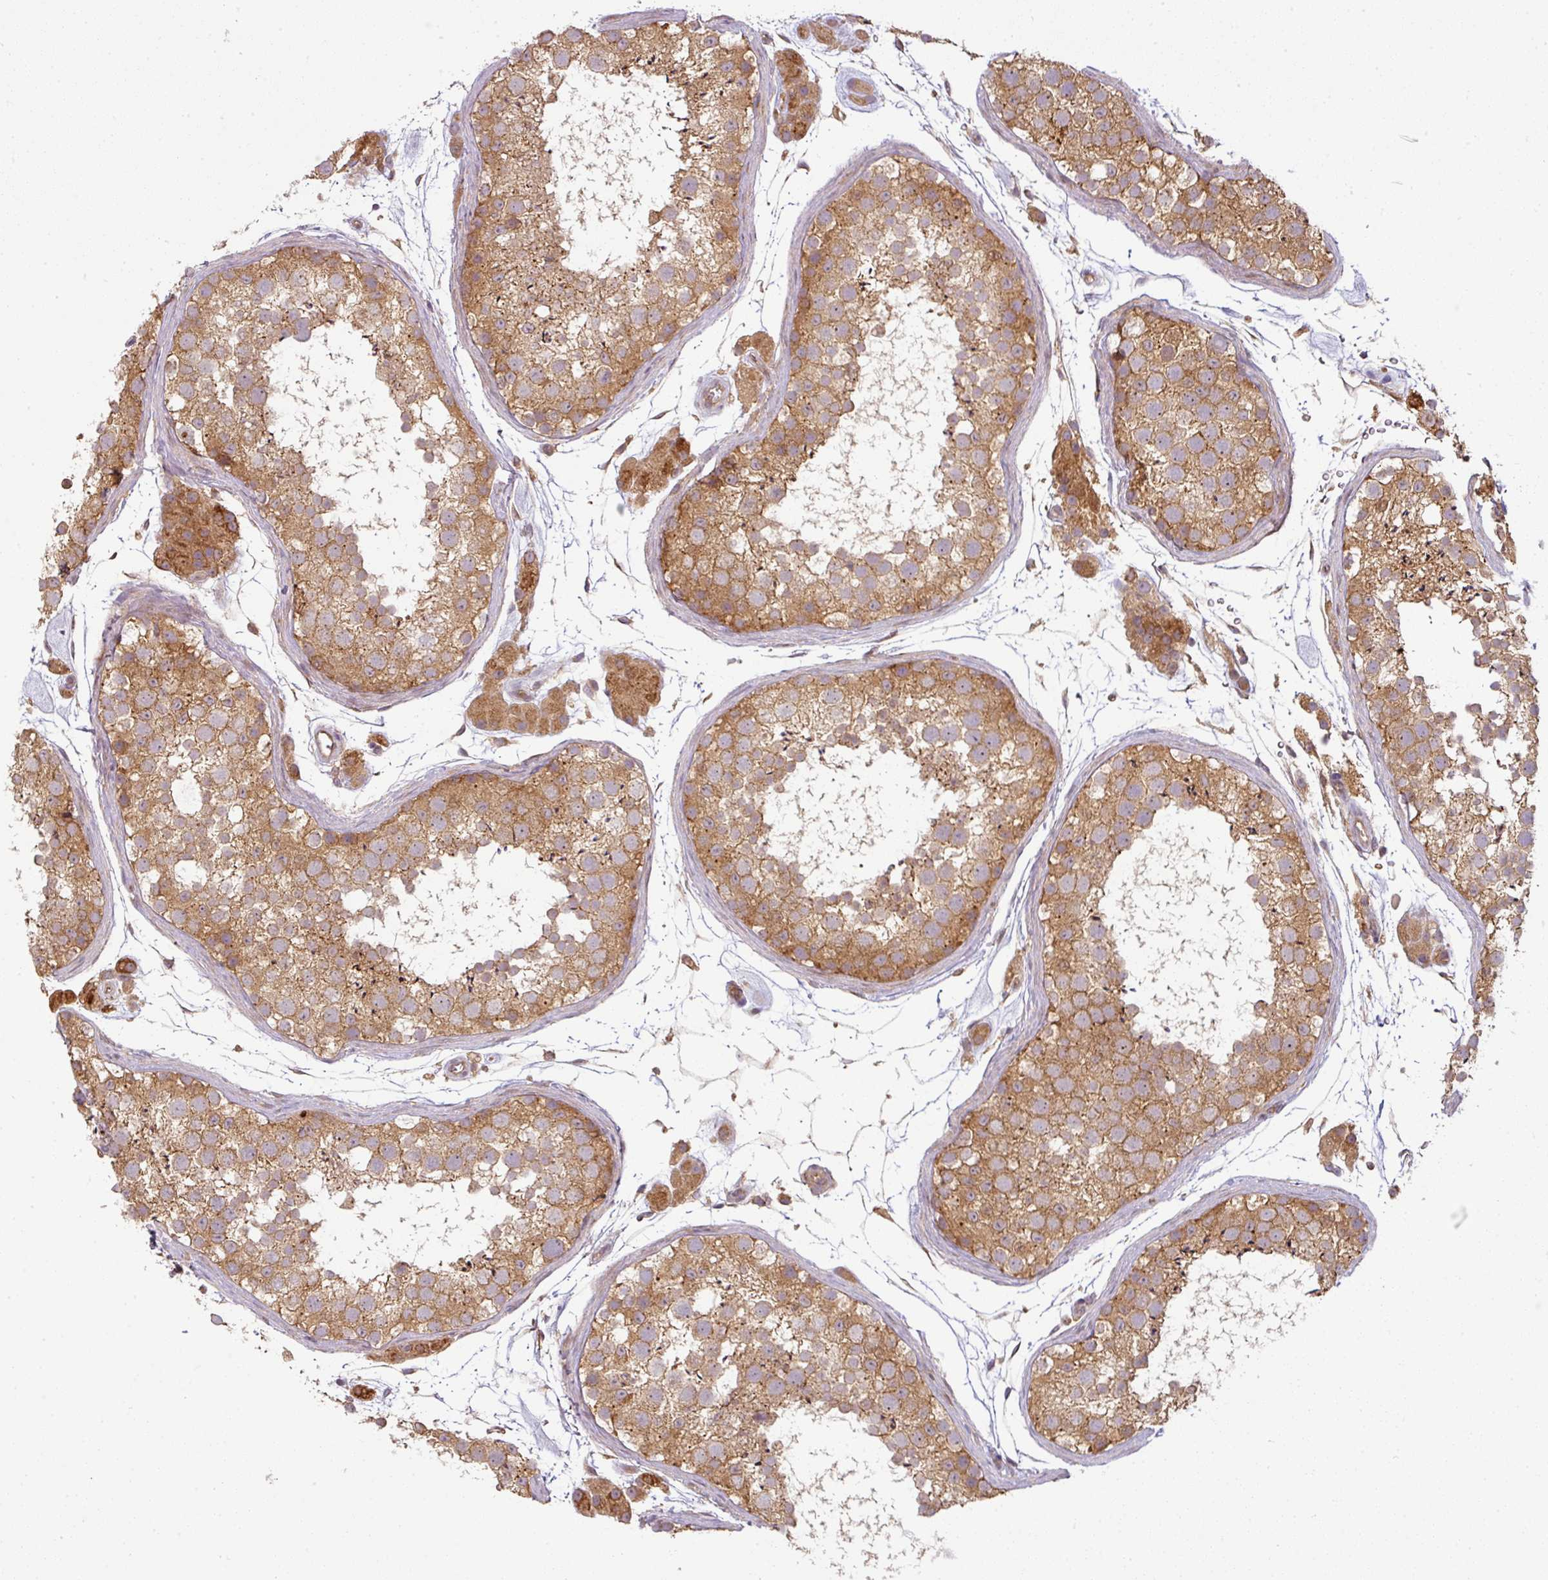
{"staining": {"intensity": "moderate", "quantity": ">75%", "location": "cytoplasmic/membranous"}, "tissue": "testis", "cell_type": "Cells in seminiferous ducts", "image_type": "normal", "snomed": [{"axis": "morphology", "description": "Normal tissue, NOS"}, {"axis": "topography", "description": "Testis"}], "caption": "Immunohistochemistry of benign testis exhibits medium levels of moderate cytoplasmic/membranous staining in approximately >75% of cells in seminiferous ducts. The protein of interest is stained brown, and the nuclei are stained in blue (DAB IHC with brightfield microscopy, high magnification).", "gene": "RNF31", "patient": {"sex": "male", "age": 41}}